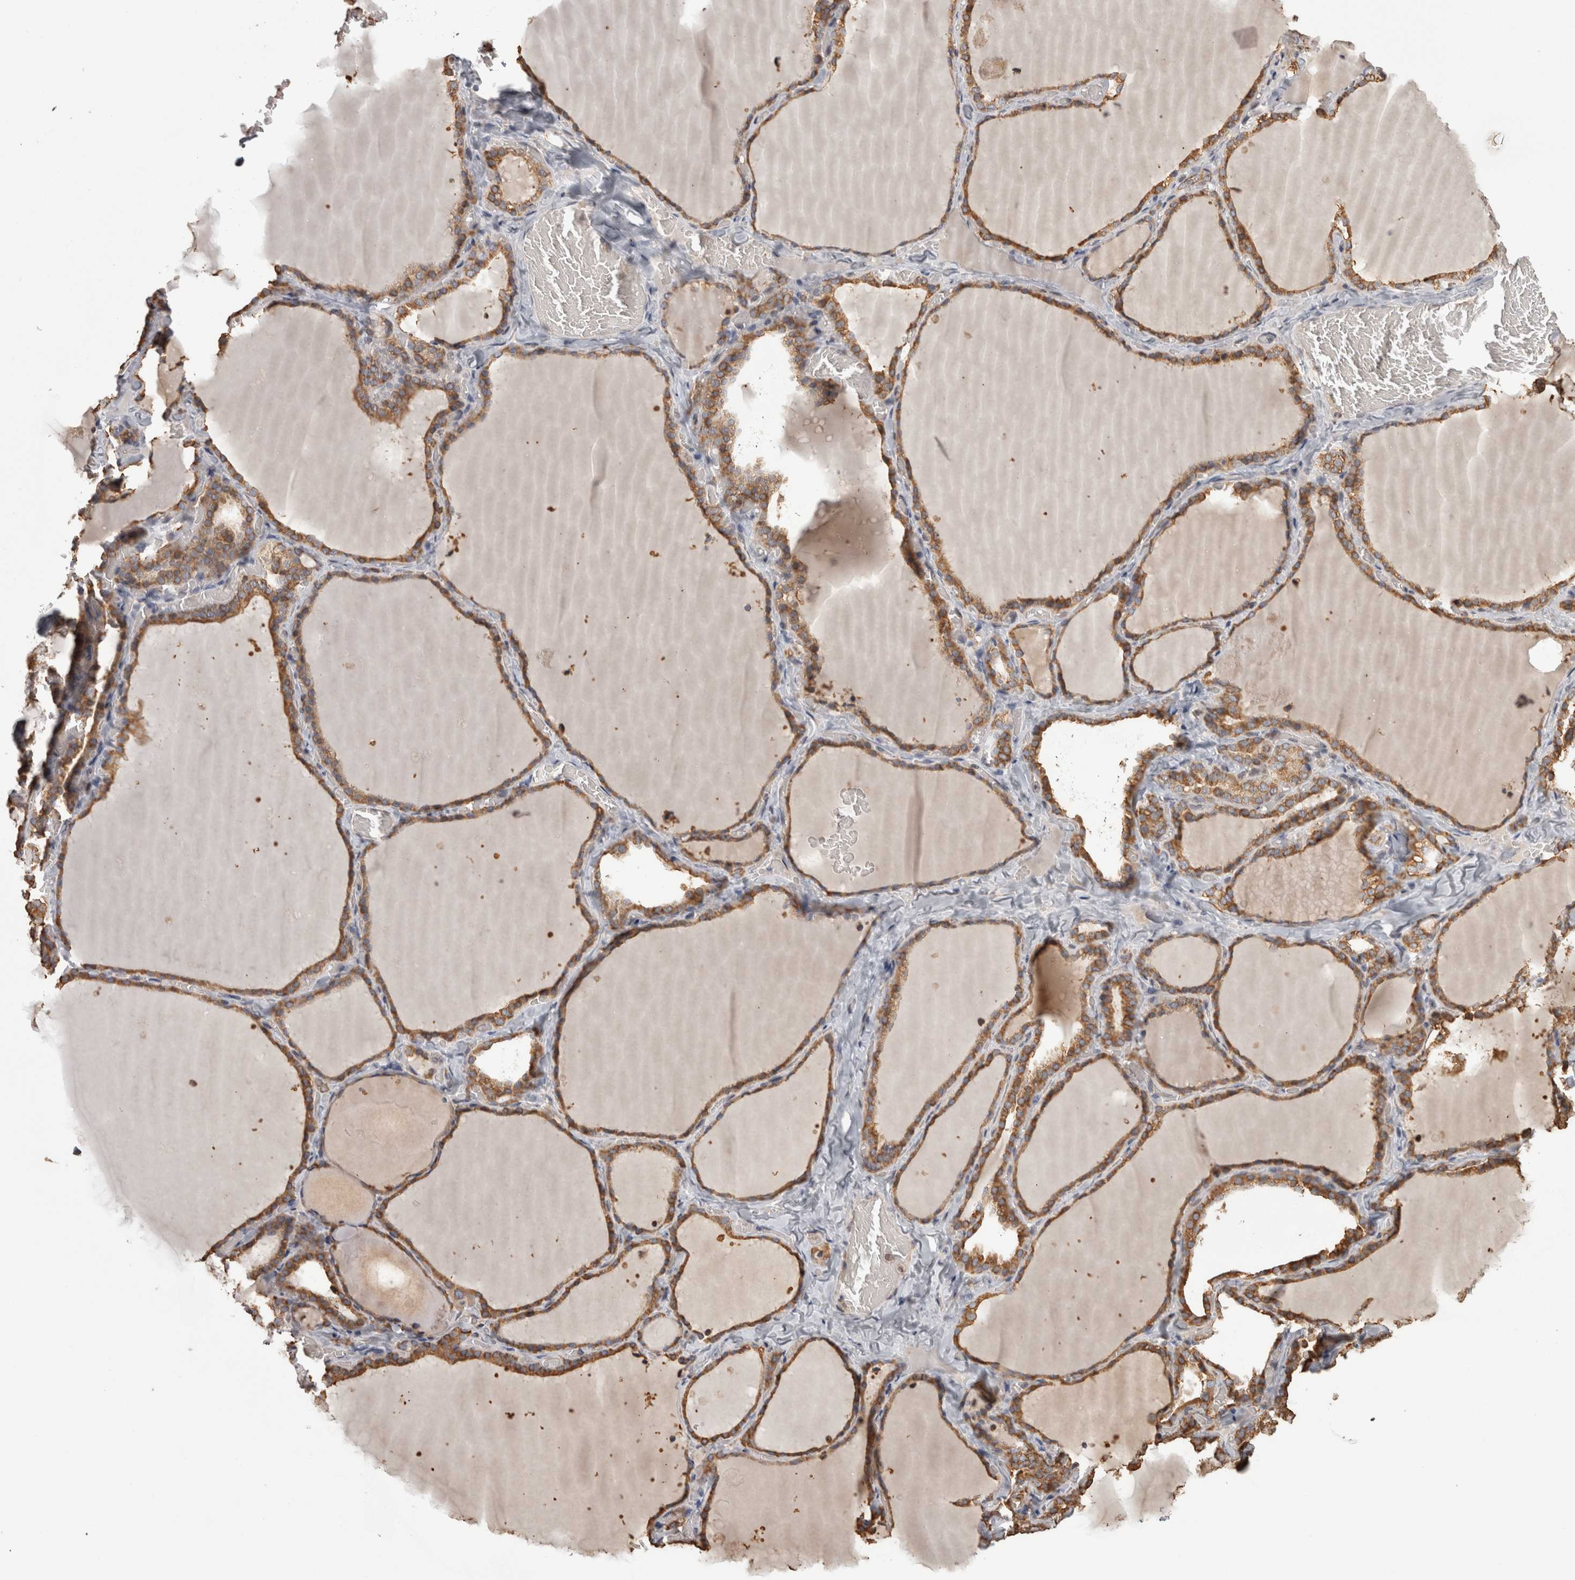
{"staining": {"intensity": "strong", "quantity": ">75%", "location": "cytoplasmic/membranous"}, "tissue": "thyroid gland", "cell_type": "Glandular cells", "image_type": "normal", "snomed": [{"axis": "morphology", "description": "Normal tissue, NOS"}, {"axis": "topography", "description": "Thyroid gland"}], "caption": "About >75% of glandular cells in unremarkable human thyroid gland display strong cytoplasmic/membranous protein staining as visualized by brown immunohistochemical staining.", "gene": "PON2", "patient": {"sex": "female", "age": 22}}